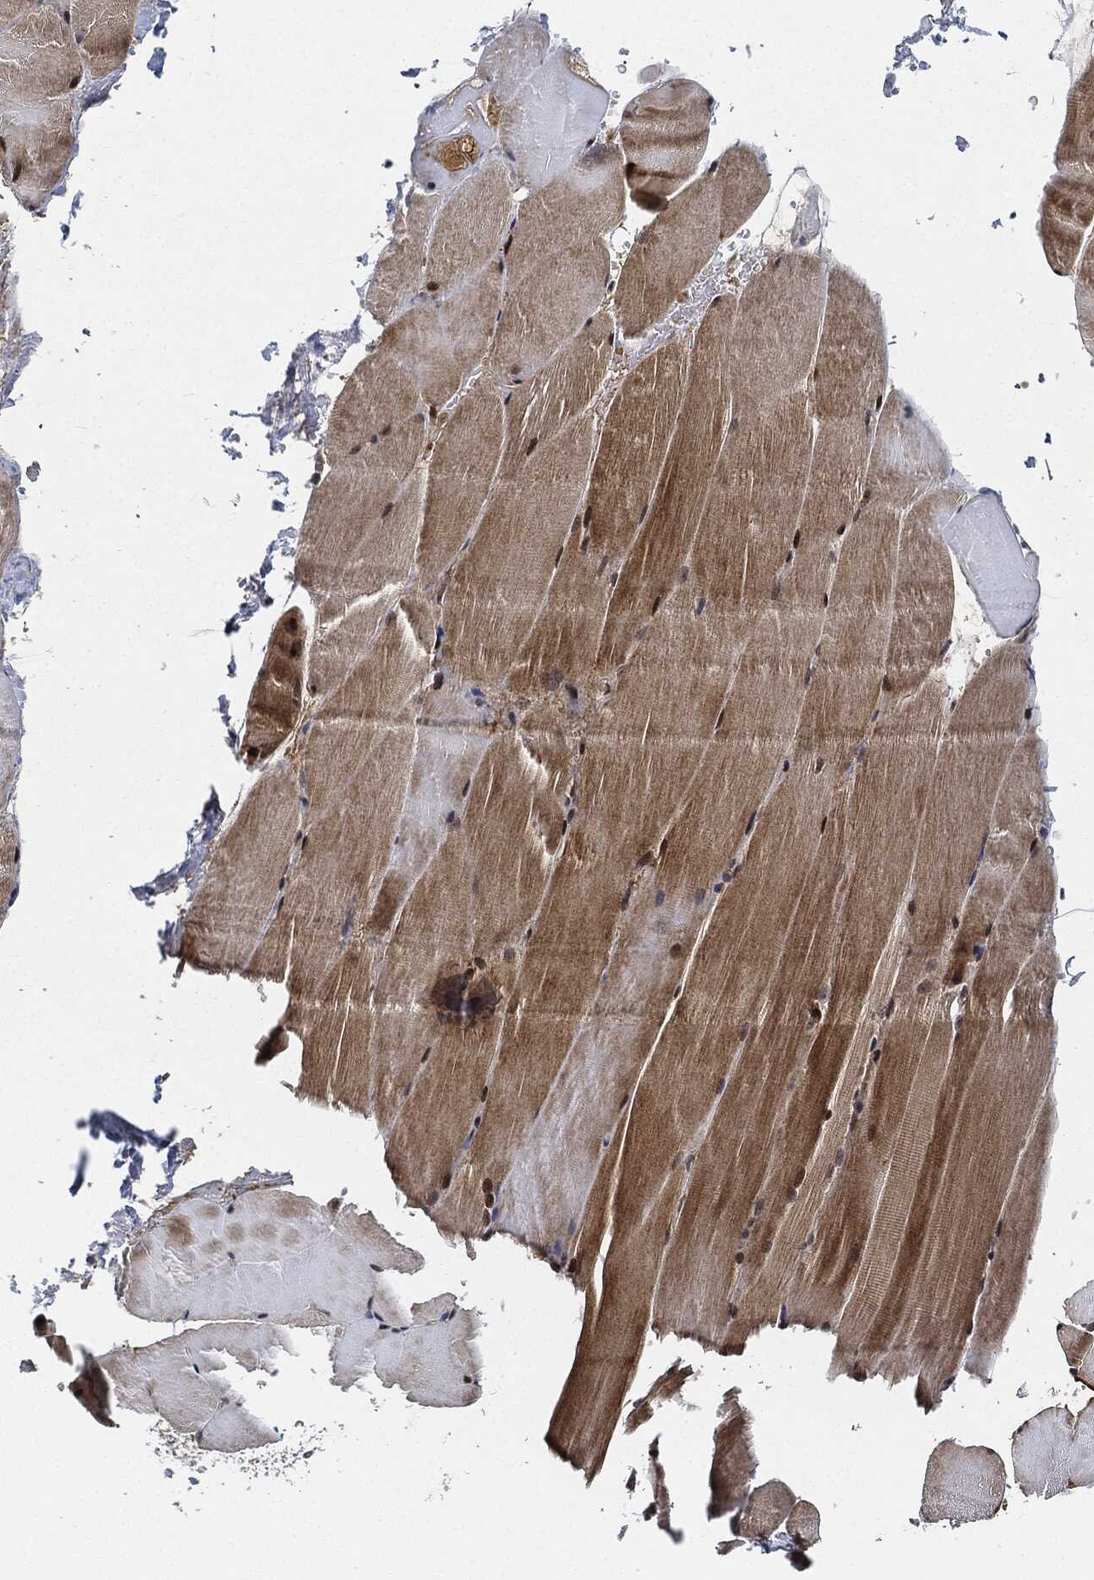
{"staining": {"intensity": "moderate", "quantity": ">75%", "location": "cytoplasmic/membranous"}, "tissue": "skeletal muscle", "cell_type": "Myocytes", "image_type": "normal", "snomed": [{"axis": "morphology", "description": "Normal tissue, NOS"}, {"axis": "topography", "description": "Skeletal muscle"}], "caption": "Immunohistochemical staining of normal human skeletal muscle reveals moderate cytoplasmic/membranous protein staining in about >75% of myocytes. Using DAB (brown) and hematoxylin (blue) stains, captured at high magnification using brightfield microscopy.", "gene": "RNASEL", "patient": {"sex": "female", "age": 37}}